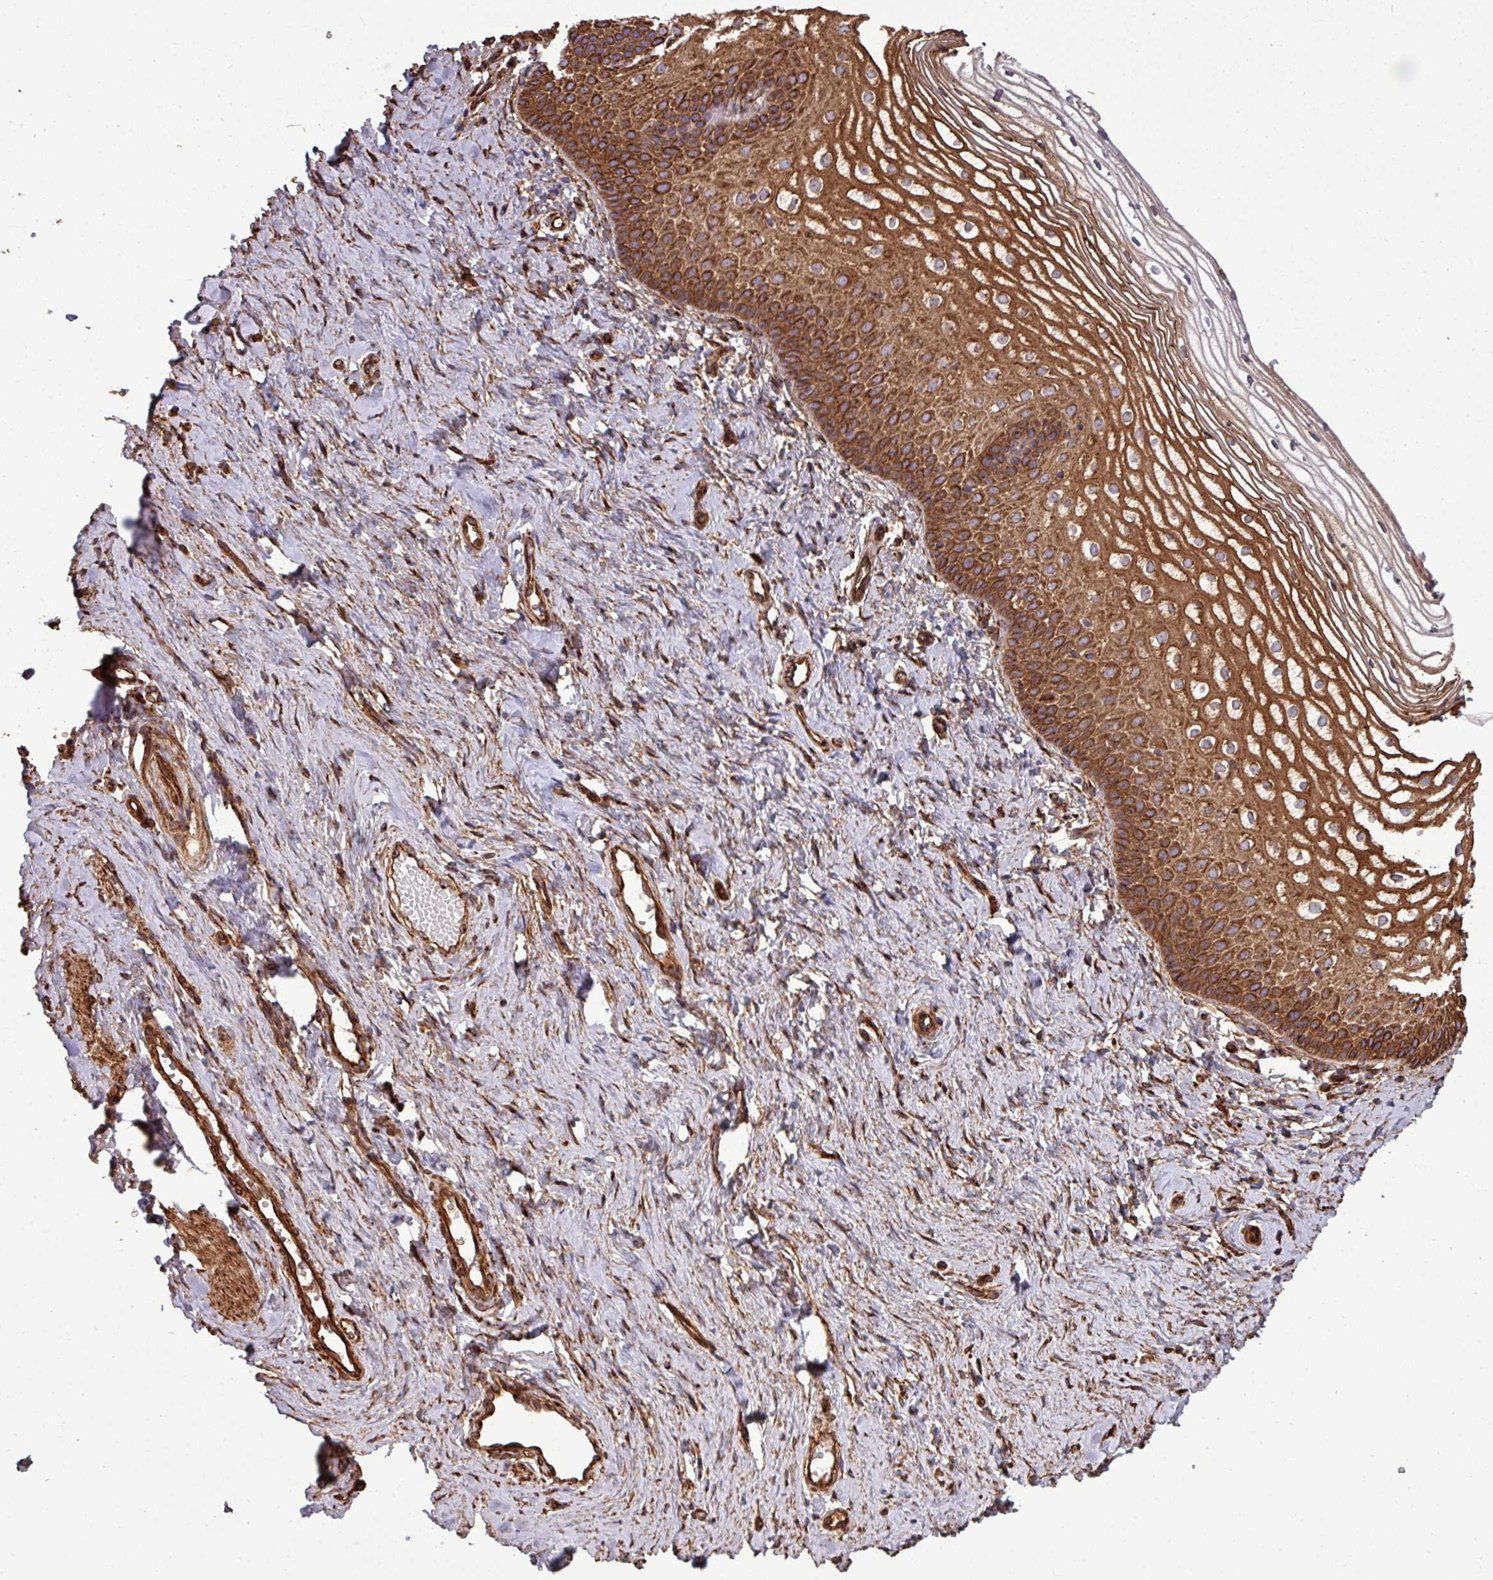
{"staining": {"intensity": "strong", "quantity": ">75%", "location": "cytoplasmic/membranous"}, "tissue": "vagina", "cell_type": "Squamous epithelial cells", "image_type": "normal", "snomed": [{"axis": "morphology", "description": "Normal tissue, NOS"}, {"axis": "topography", "description": "Vagina"}], "caption": "High-magnification brightfield microscopy of unremarkable vagina stained with DAB (3,3'-diaminobenzidine) (brown) and counterstained with hematoxylin (blue). squamous epithelial cells exhibit strong cytoplasmic/membranous staining is present in approximately>75% of cells.", "gene": "ZNF300", "patient": {"sex": "female", "age": 56}}